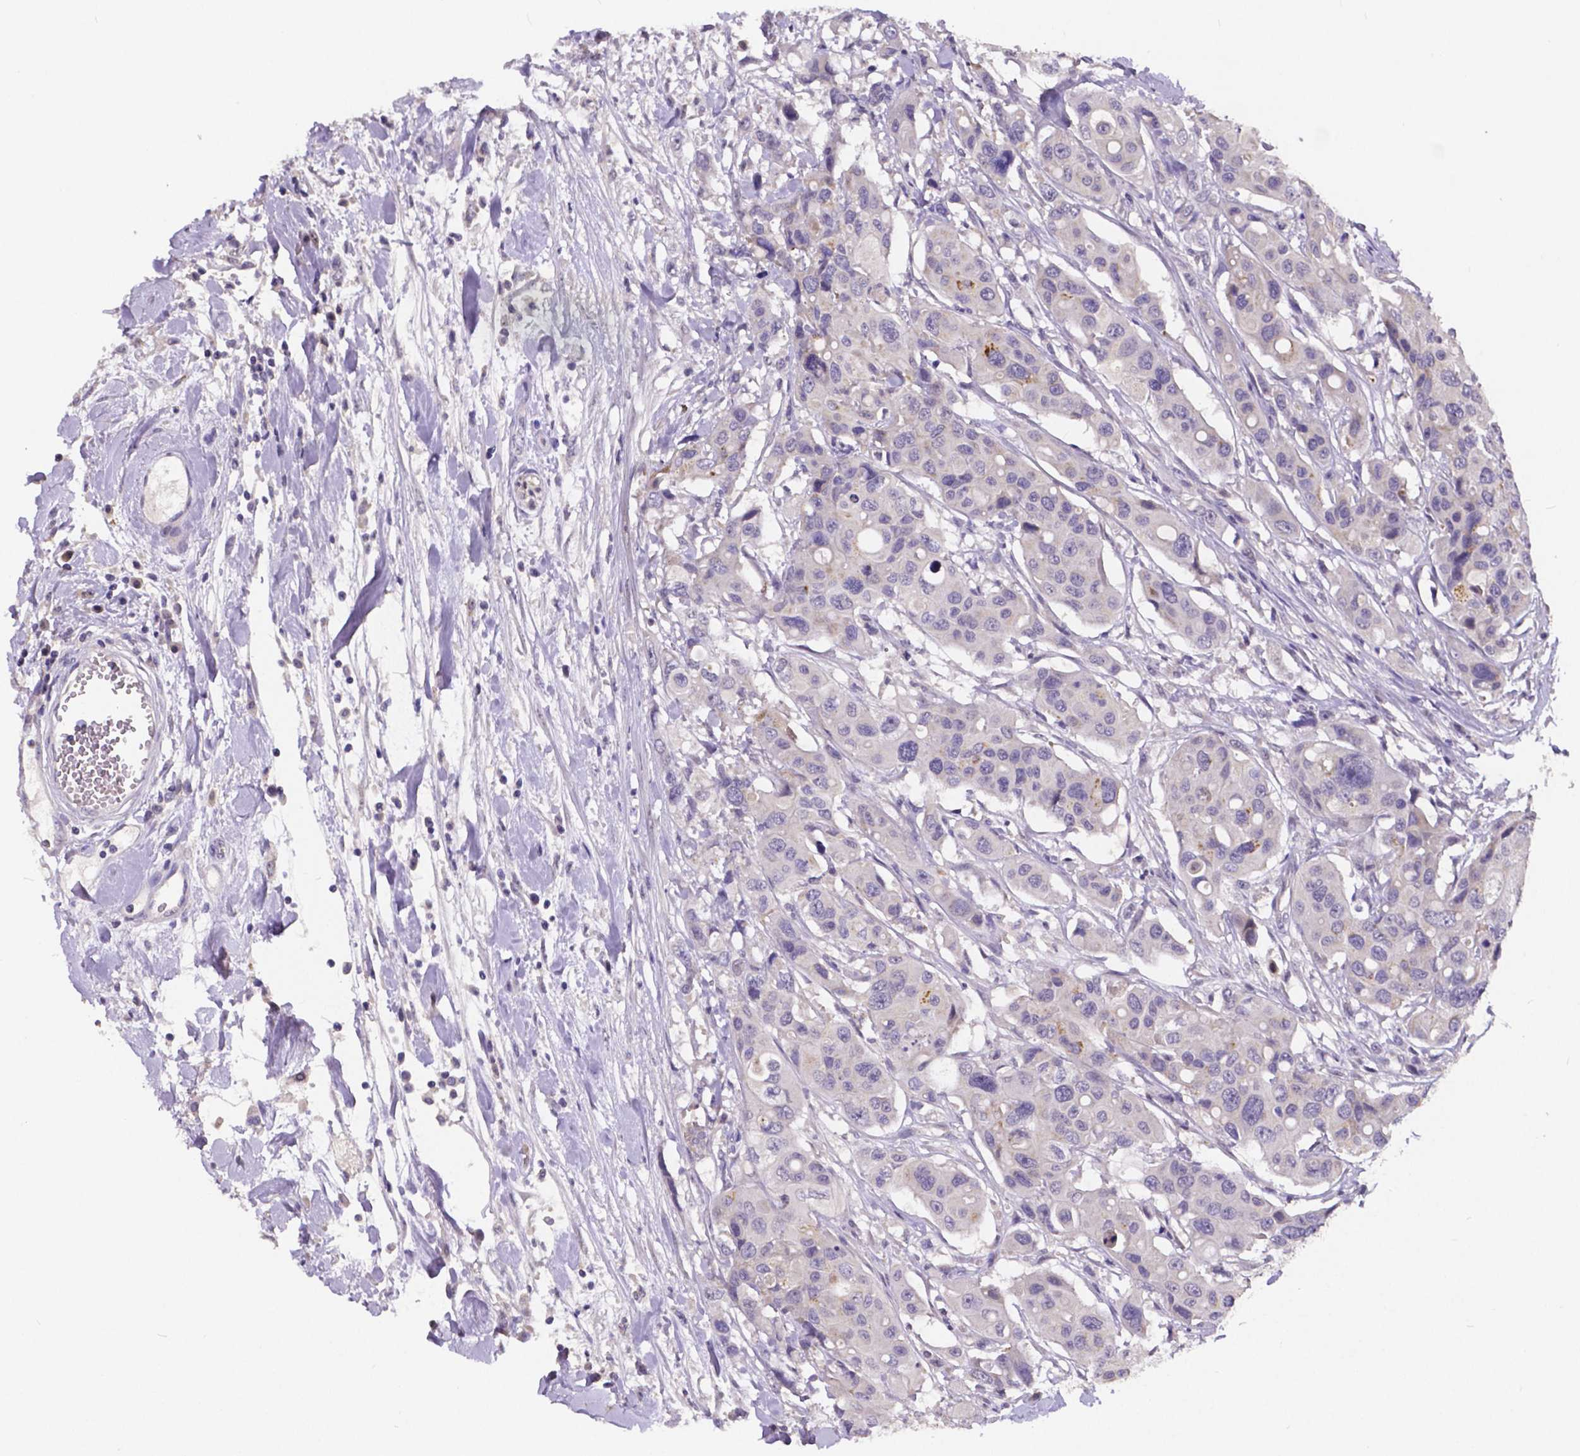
{"staining": {"intensity": "negative", "quantity": "none", "location": "none"}, "tissue": "colorectal cancer", "cell_type": "Tumor cells", "image_type": "cancer", "snomed": [{"axis": "morphology", "description": "Adenocarcinoma, NOS"}, {"axis": "topography", "description": "Colon"}], "caption": "There is no significant staining in tumor cells of adenocarcinoma (colorectal).", "gene": "CTNNA2", "patient": {"sex": "male", "age": 77}}